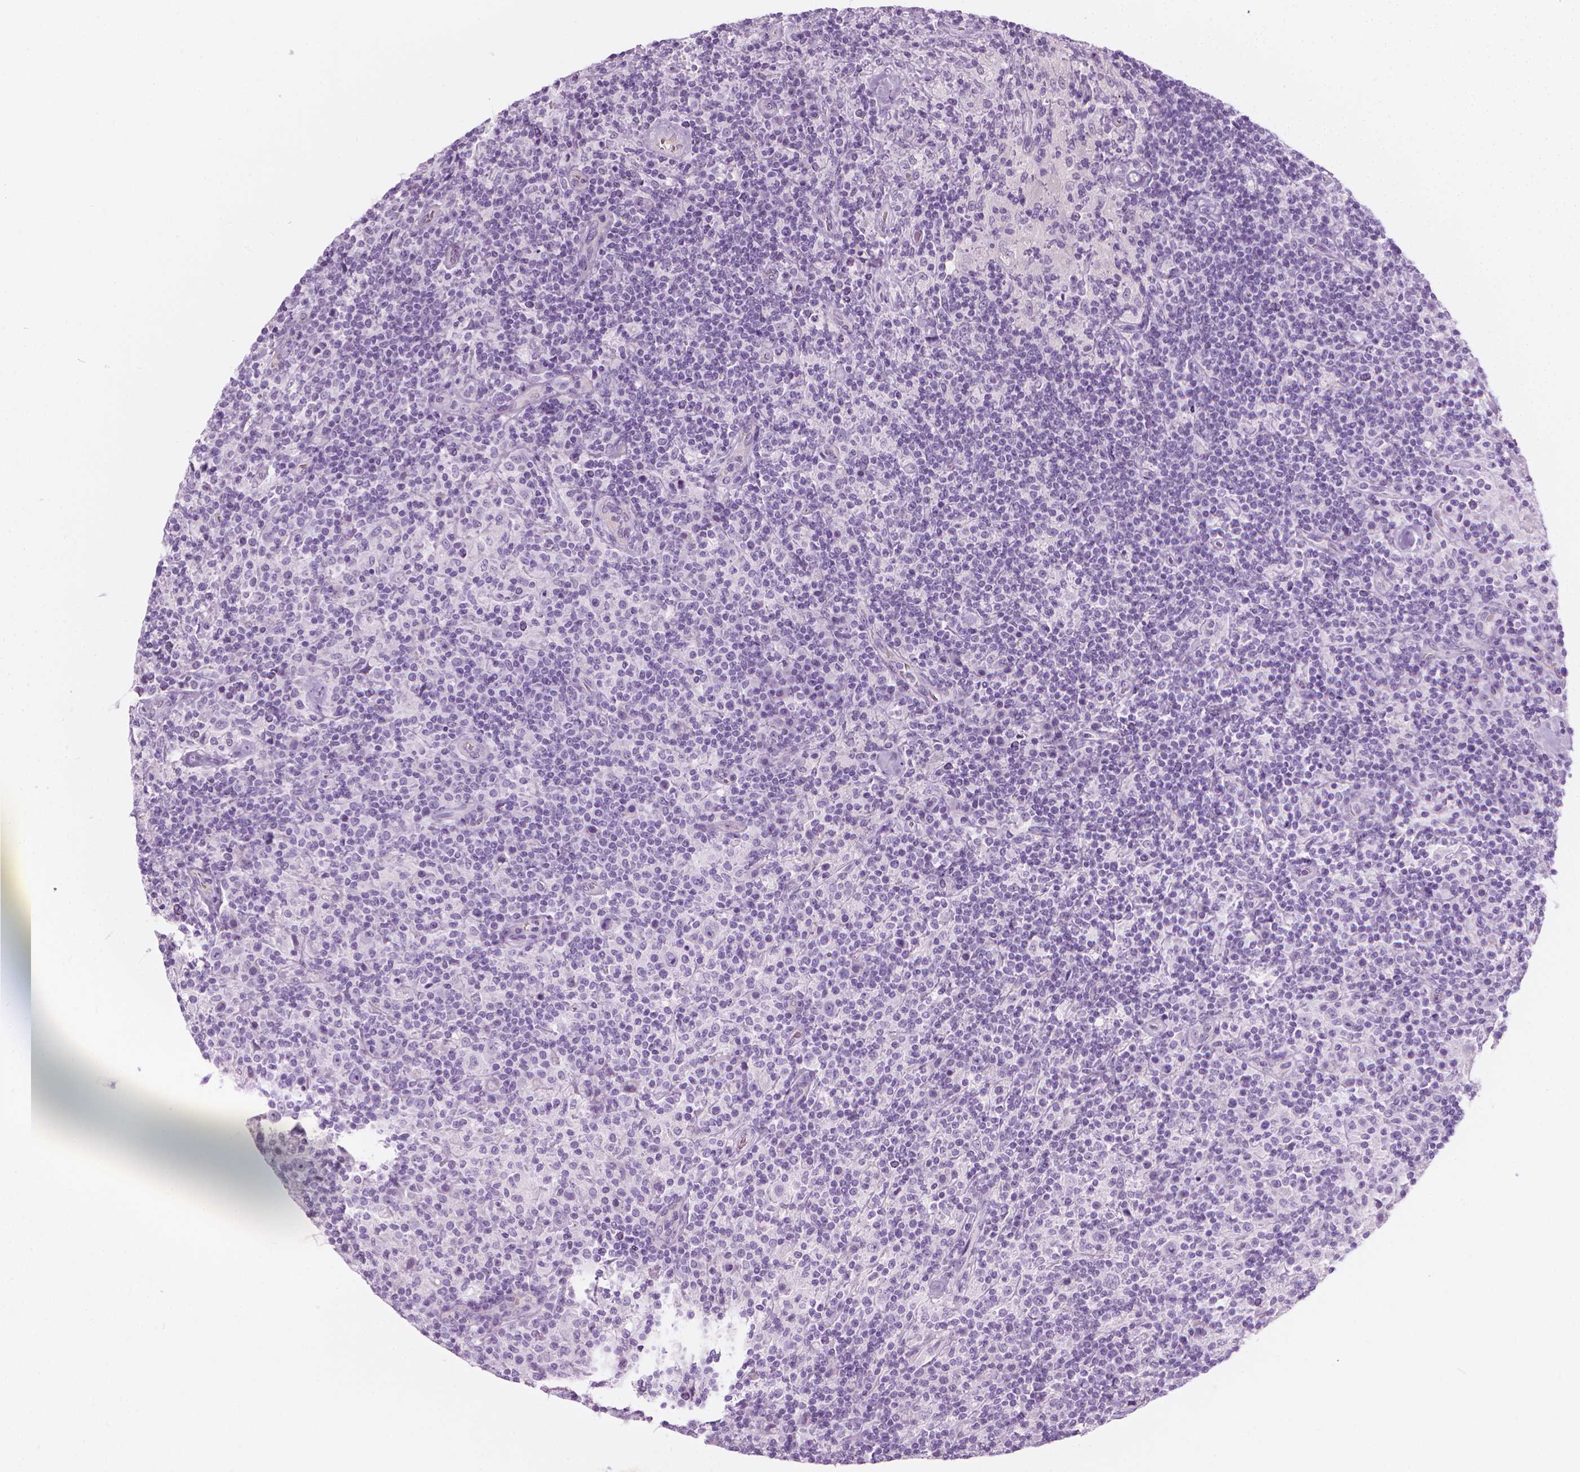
{"staining": {"intensity": "negative", "quantity": "none", "location": "none"}, "tissue": "lymphoma", "cell_type": "Tumor cells", "image_type": "cancer", "snomed": [{"axis": "morphology", "description": "Hodgkin's disease, NOS"}, {"axis": "topography", "description": "Lymph node"}], "caption": "Human lymphoma stained for a protein using IHC shows no positivity in tumor cells.", "gene": "SCG3", "patient": {"sex": "male", "age": 70}}